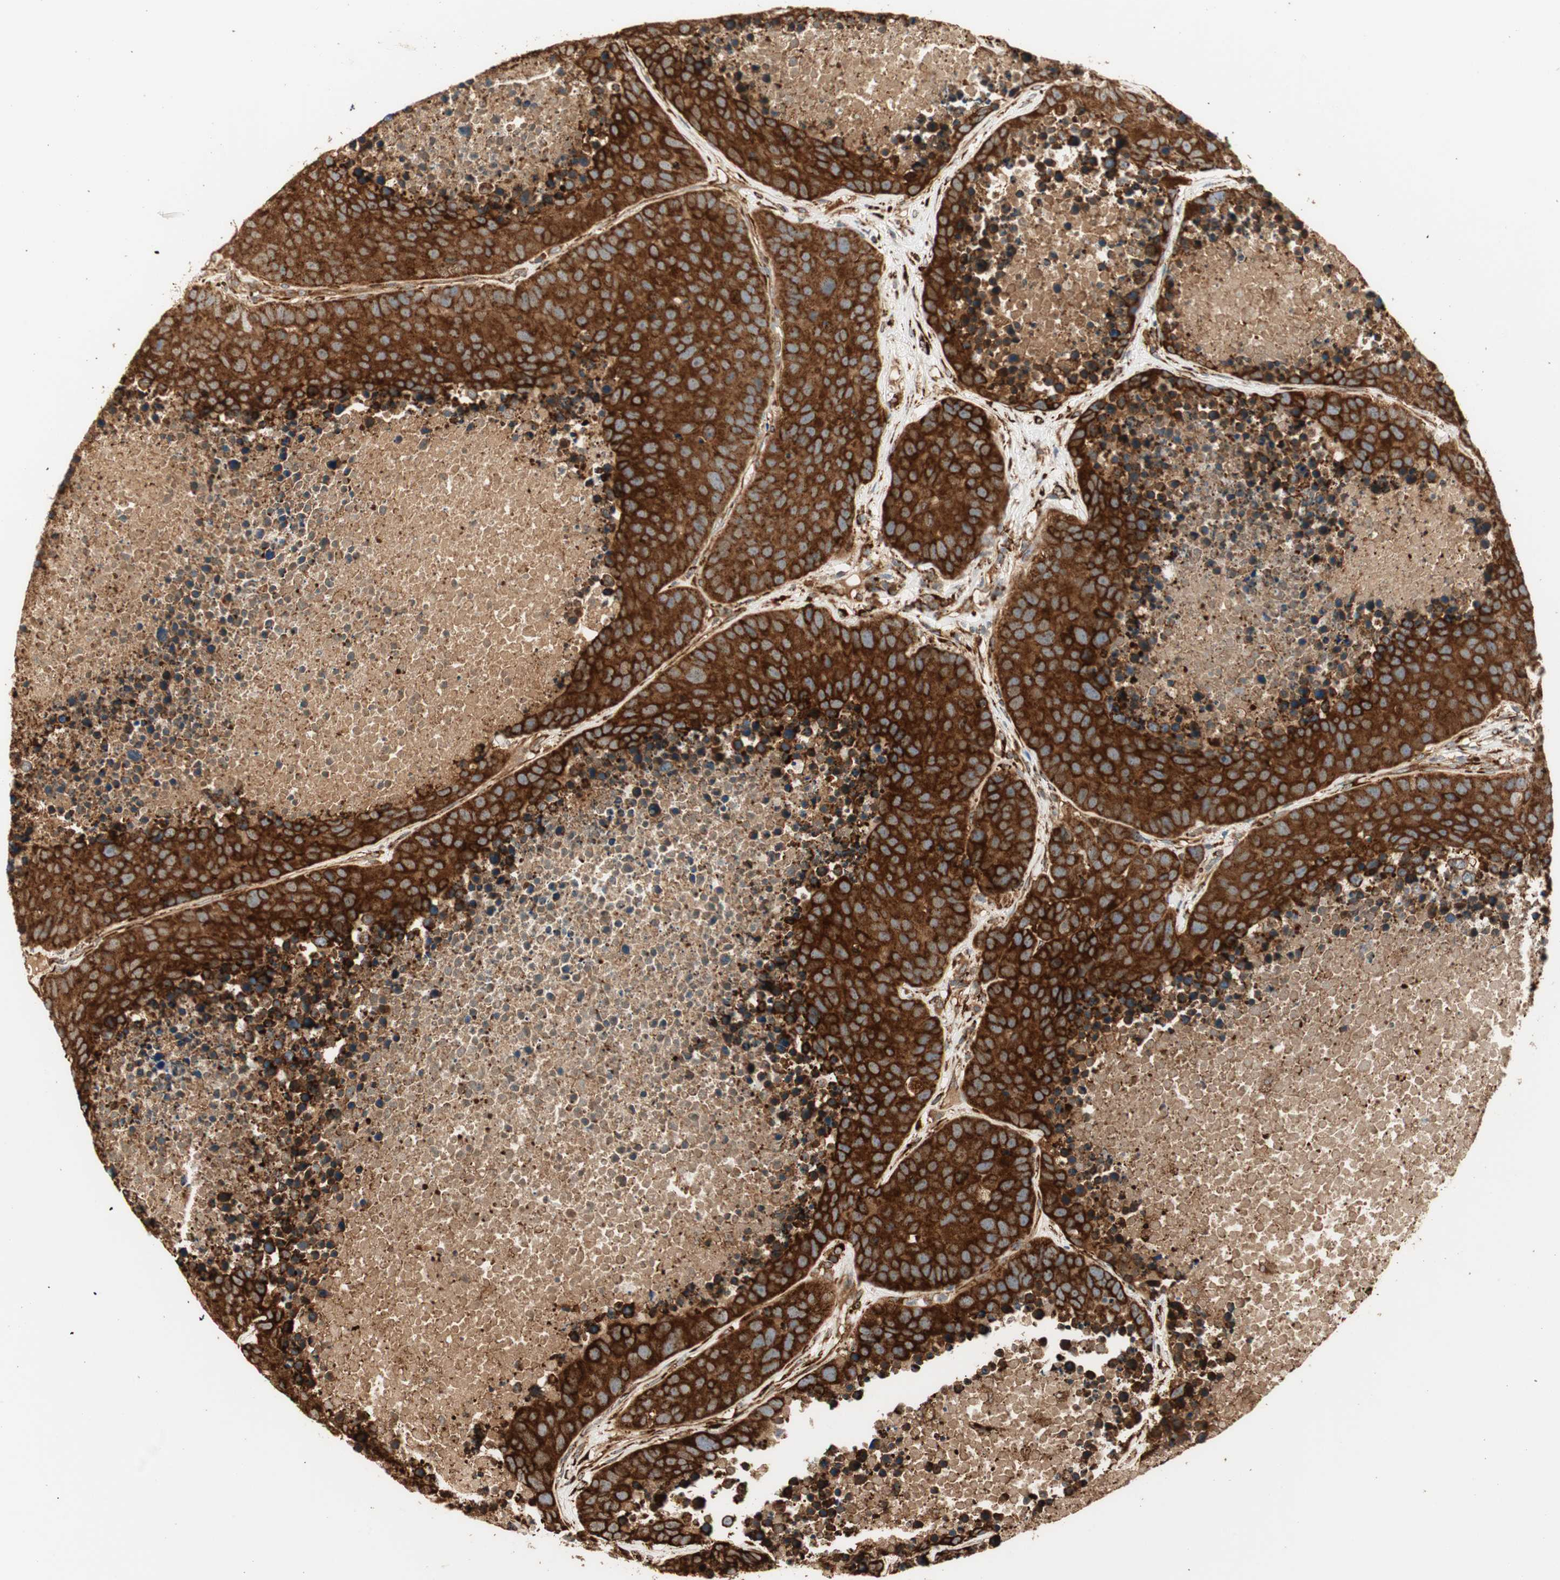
{"staining": {"intensity": "strong", "quantity": ">75%", "location": "cytoplasmic/membranous"}, "tissue": "carcinoid", "cell_type": "Tumor cells", "image_type": "cancer", "snomed": [{"axis": "morphology", "description": "Carcinoid, malignant, NOS"}, {"axis": "topography", "description": "Lung"}], "caption": "This photomicrograph displays IHC staining of human carcinoid, with high strong cytoplasmic/membranous staining in approximately >75% of tumor cells.", "gene": "P4HA1", "patient": {"sex": "male", "age": 60}}